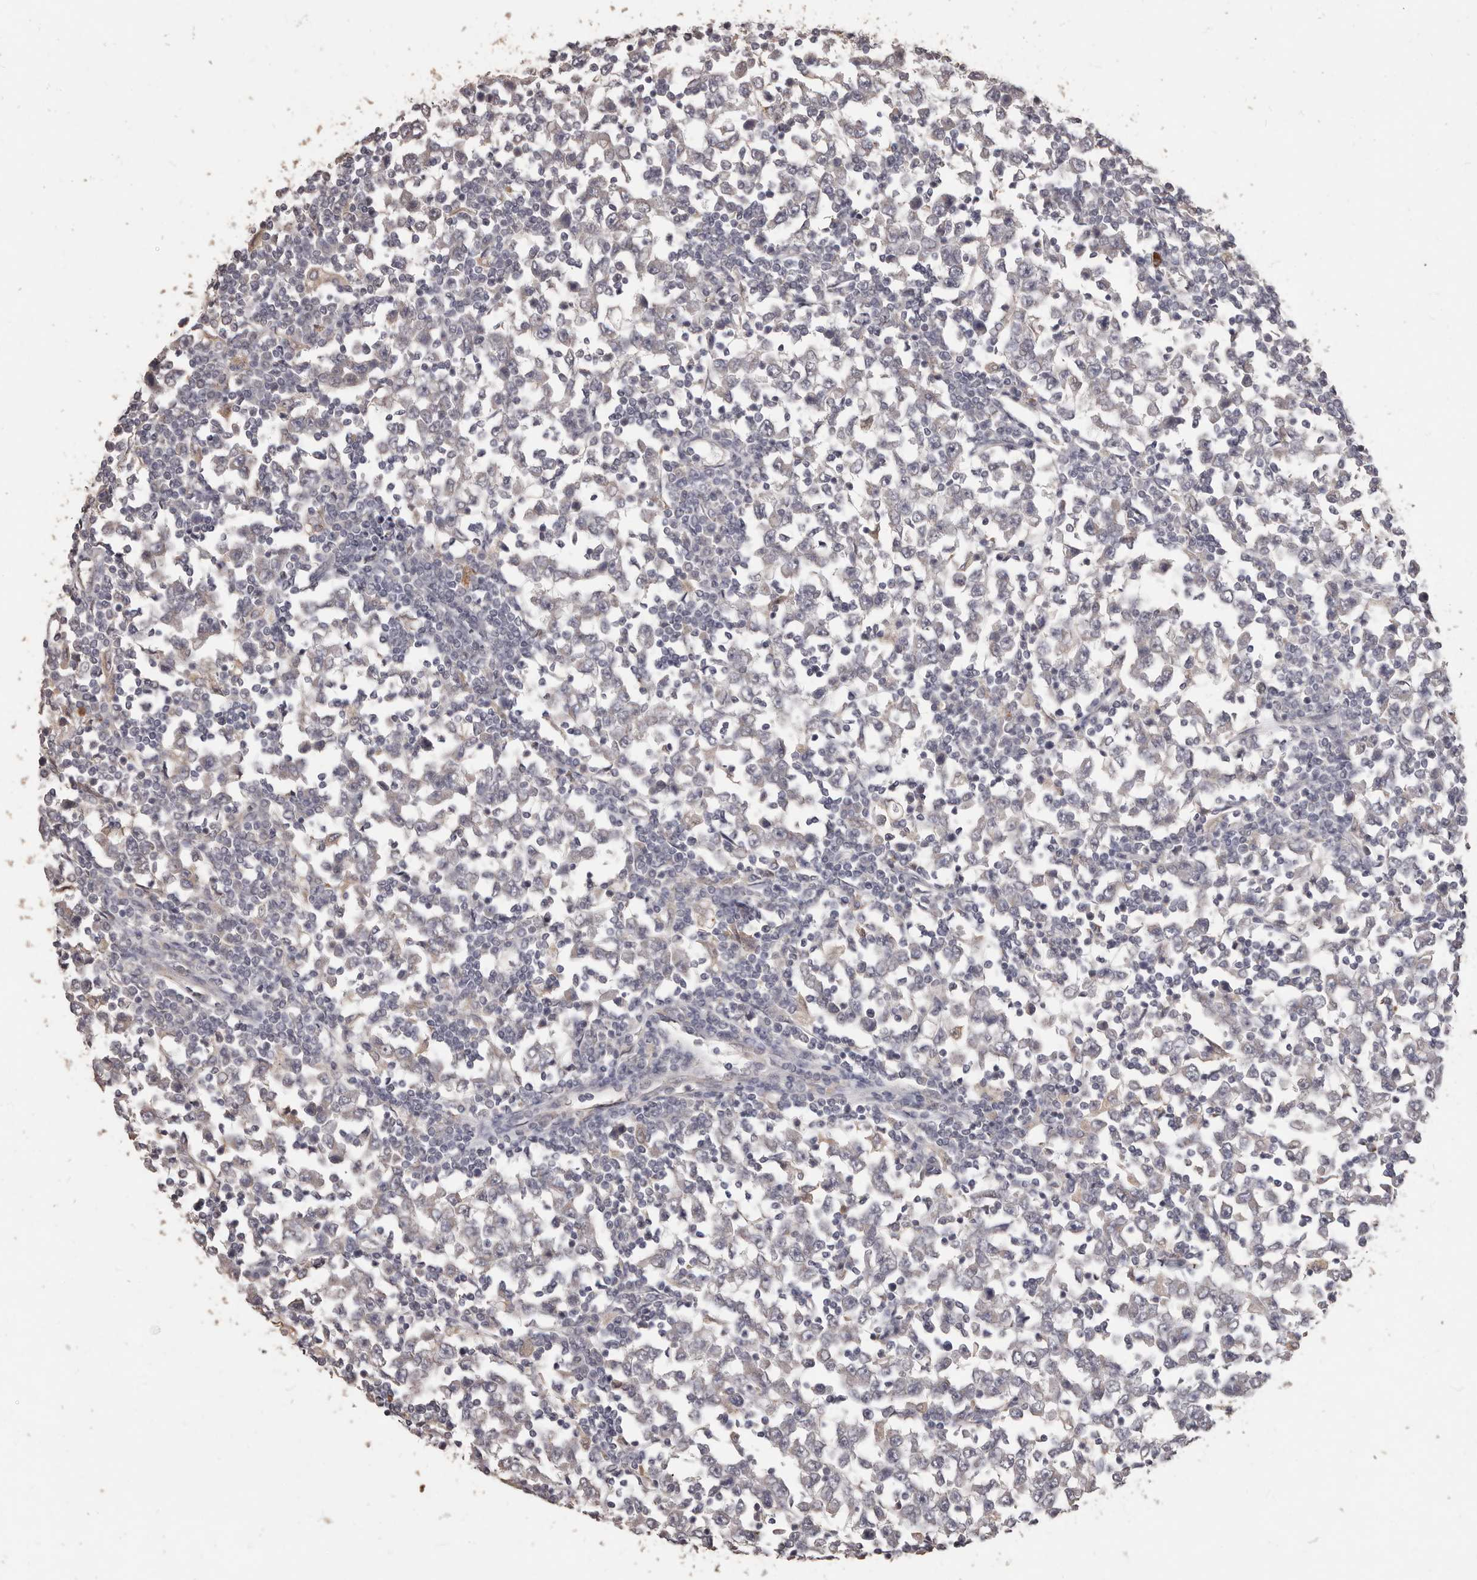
{"staining": {"intensity": "negative", "quantity": "none", "location": "none"}, "tissue": "testis cancer", "cell_type": "Tumor cells", "image_type": "cancer", "snomed": [{"axis": "morphology", "description": "Seminoma, NOS"}, {"axis": "topography", "description": "Testis"}], "caption": "IHC histopathology image of testis cancer stained for a protein (brown), which demonstrates no expression in tumor cells. (DAB (3,3'-diaminobenzidine) immunohistochemistry (IHC) visualized using brightfield microscopy, high magnification).", "gene": "PRSS27", "patient": {"sex": "male", "age": 65}}